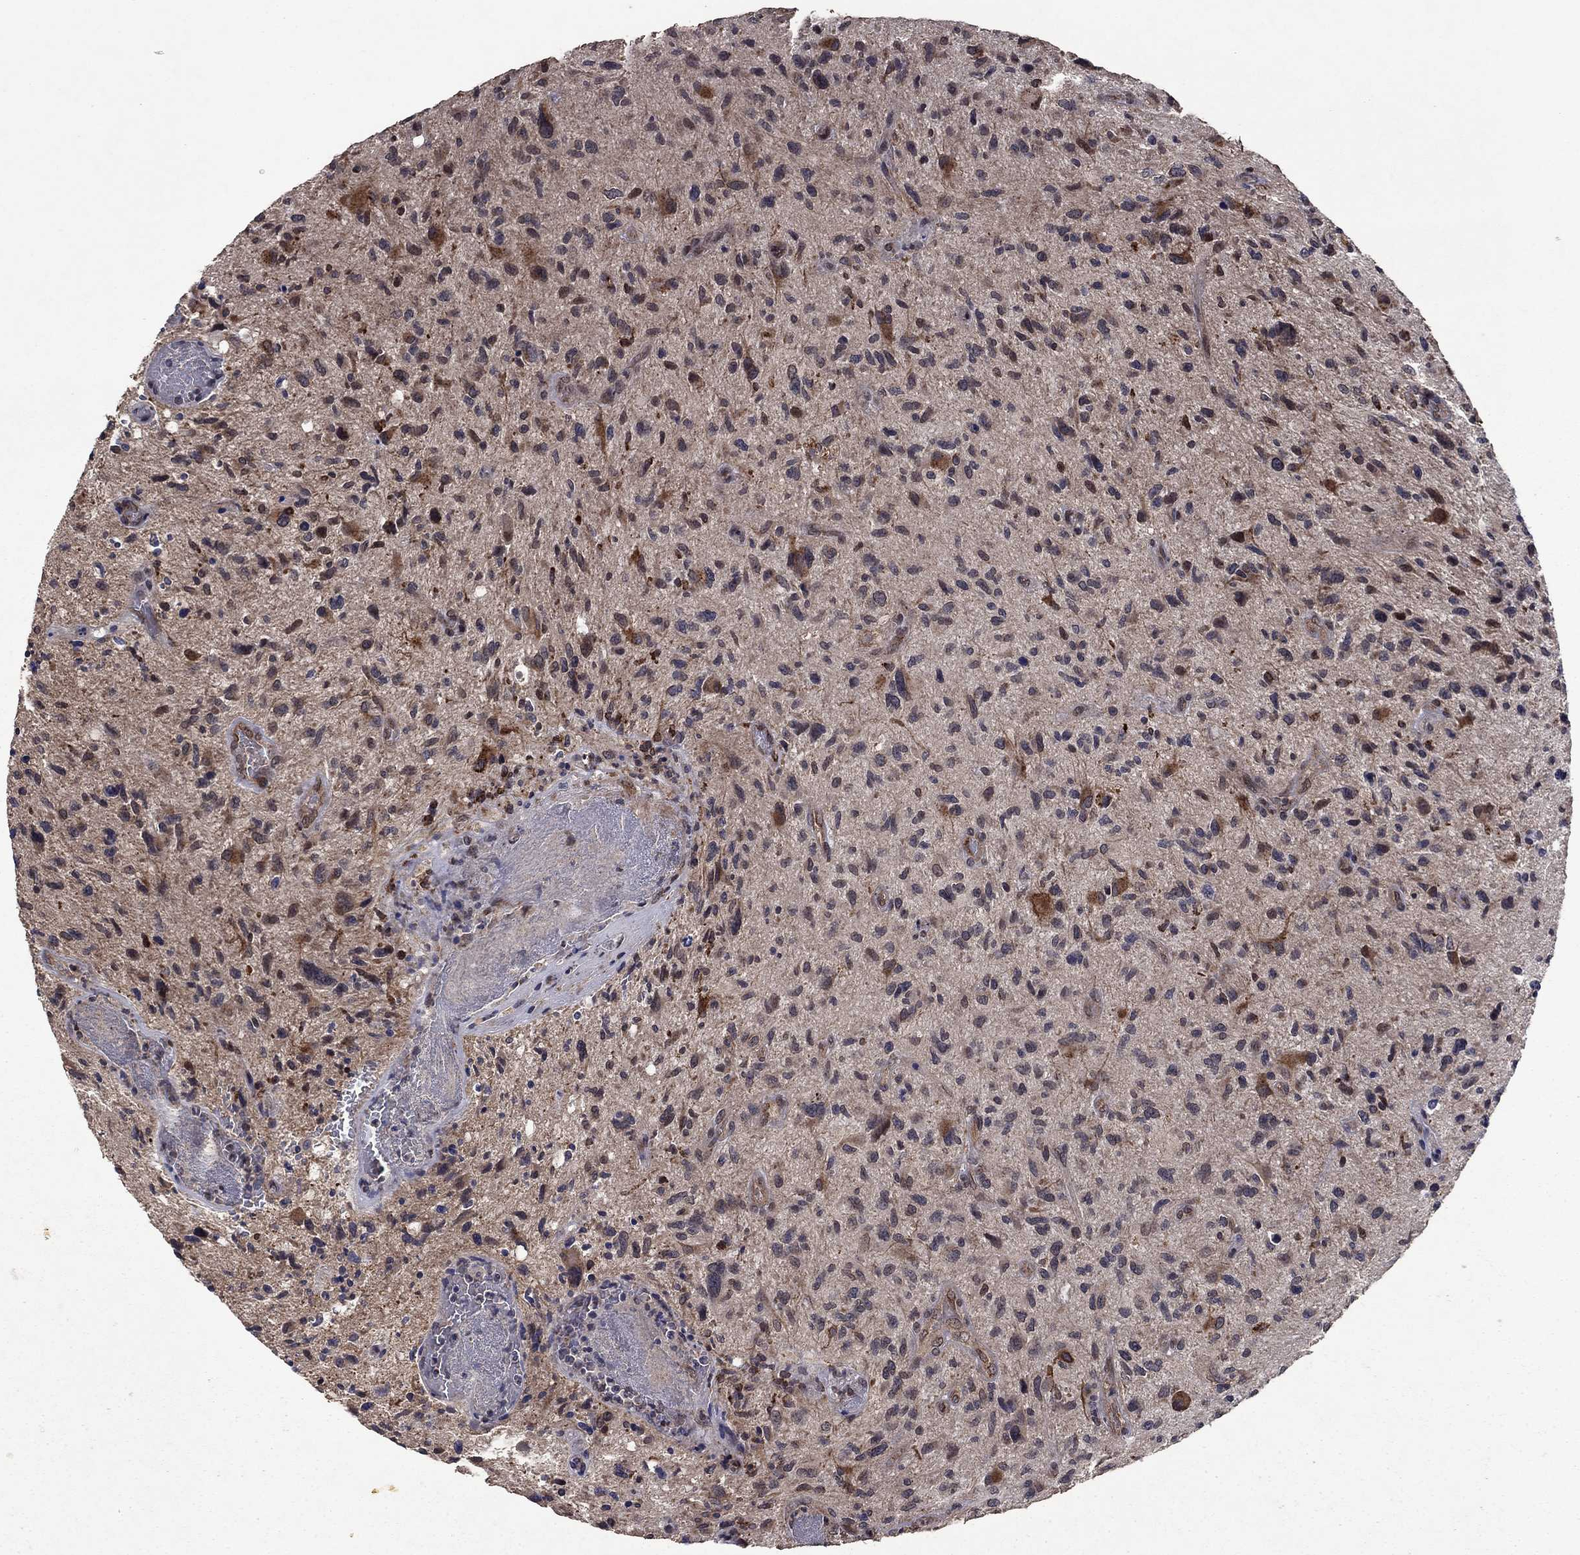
{"staining": {"intensity": "moderate", "quantity": "<25%", "location": "cytoplasmic/membranous"}, "tissue": "glioma", "cell_type": "Tumor cells", "image_type": "cancer", "snomed": [{"axis": "morphology", "description": "Glioma, malignant, NOS"}, {"axis": "morphology", "description": "Glioma, malignant, High grade"}, {"axis": "topography", "description": "Brain"}], "caption": "Protein expression analysis of glioma demonstrates moderate cytoplasmic/membranous positivity in about <25% of tumor cells.", "gene": "DHRS1", "patient": {"sex": "female", "age": 71}}